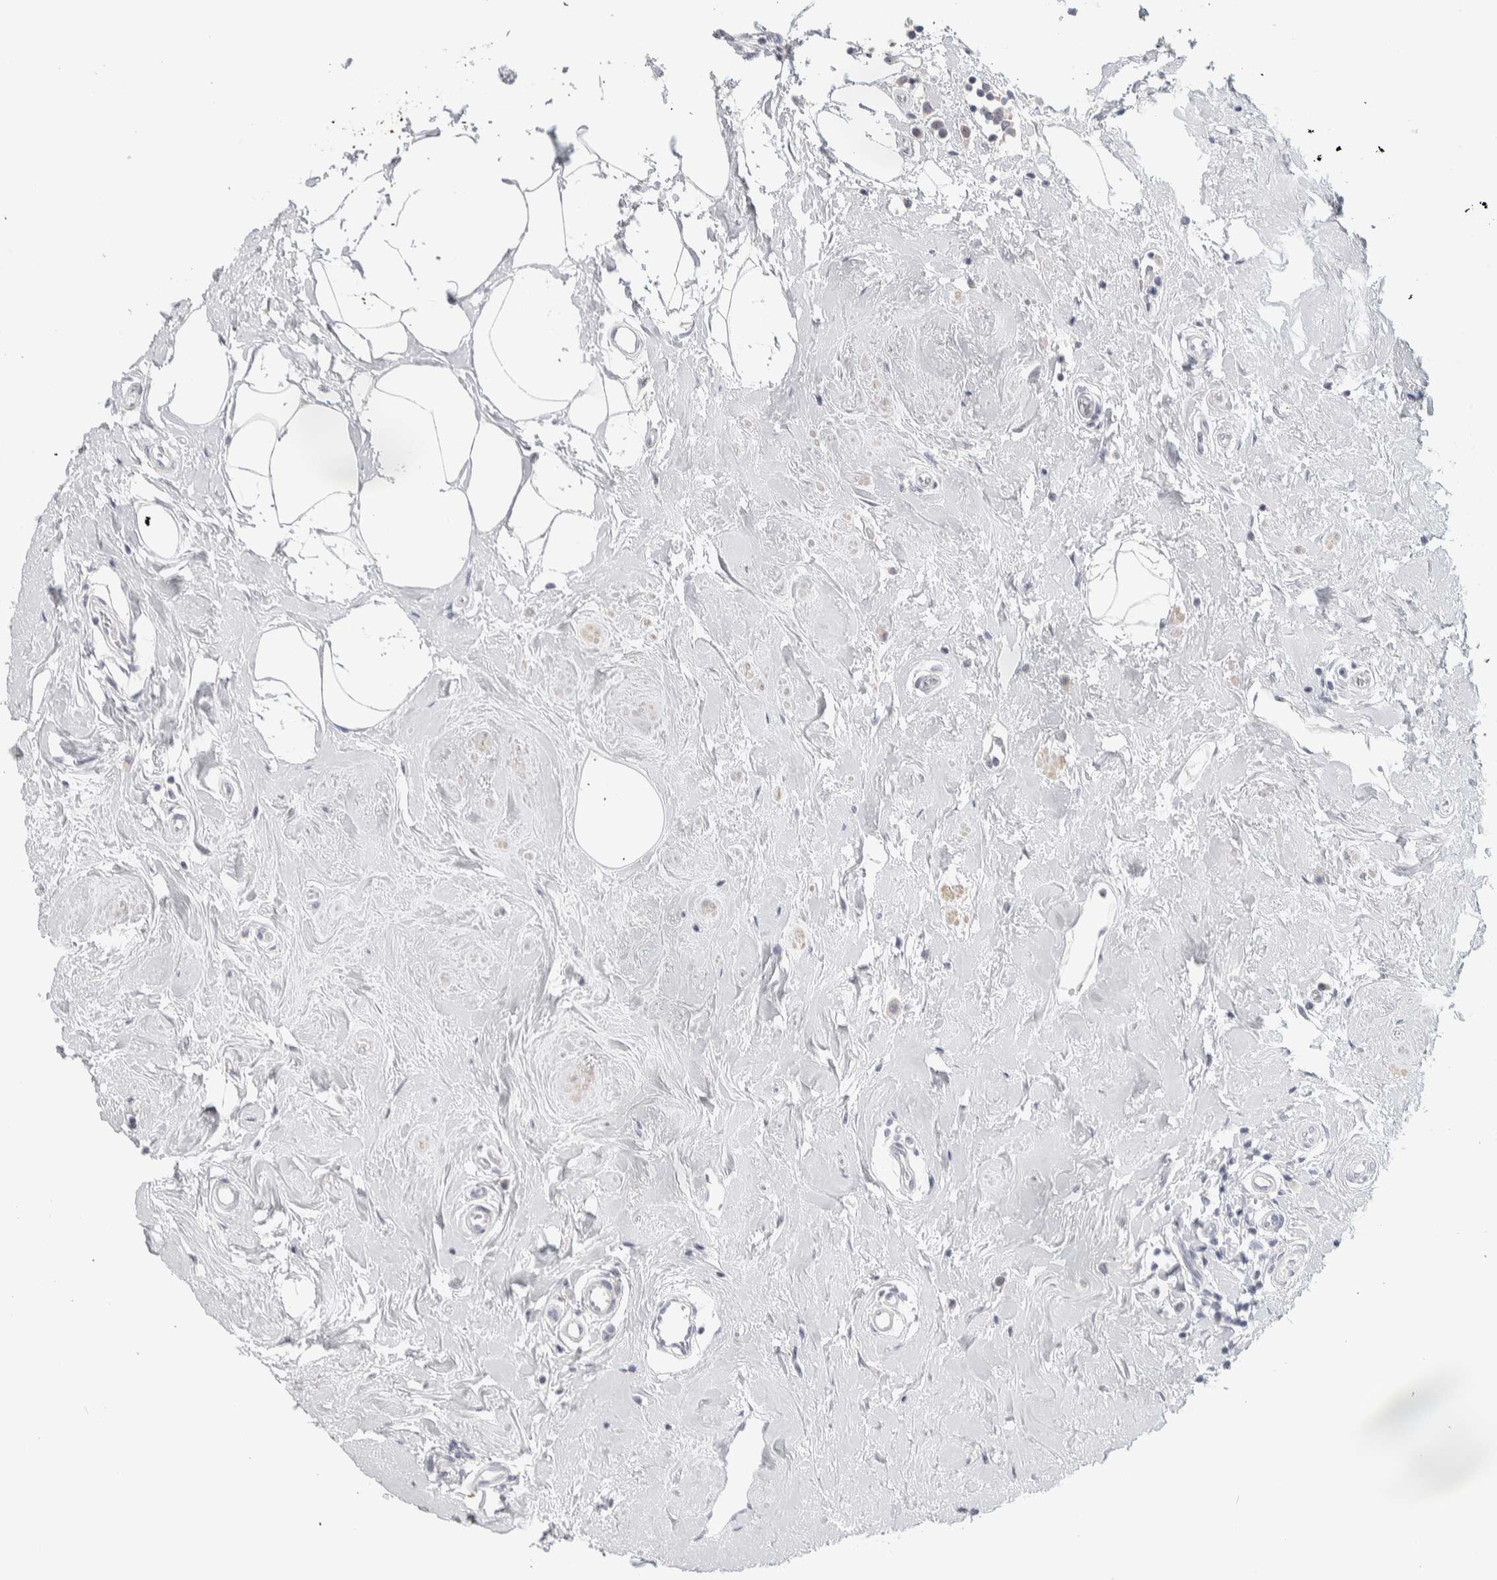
{"staining": {"intensity": "weak", "quantity": "<25%", "location": "cytoplasmic/membranous"}, "tissue": "breast cancer", "cell_type": "Tumor cells", "image_type": "cancer", "snomed": [{"axis": "morphology", "description": "Duct carcinoma"}, {"axis": "topography", "description": "Breast"}], "caption": "This is an immunohistochemistry micrograph of human breast invasive ductal carcinoma. There is no staining in tumor cells.", "gene": "DCXR", "patient": {"sex": "female", "age": 55}}